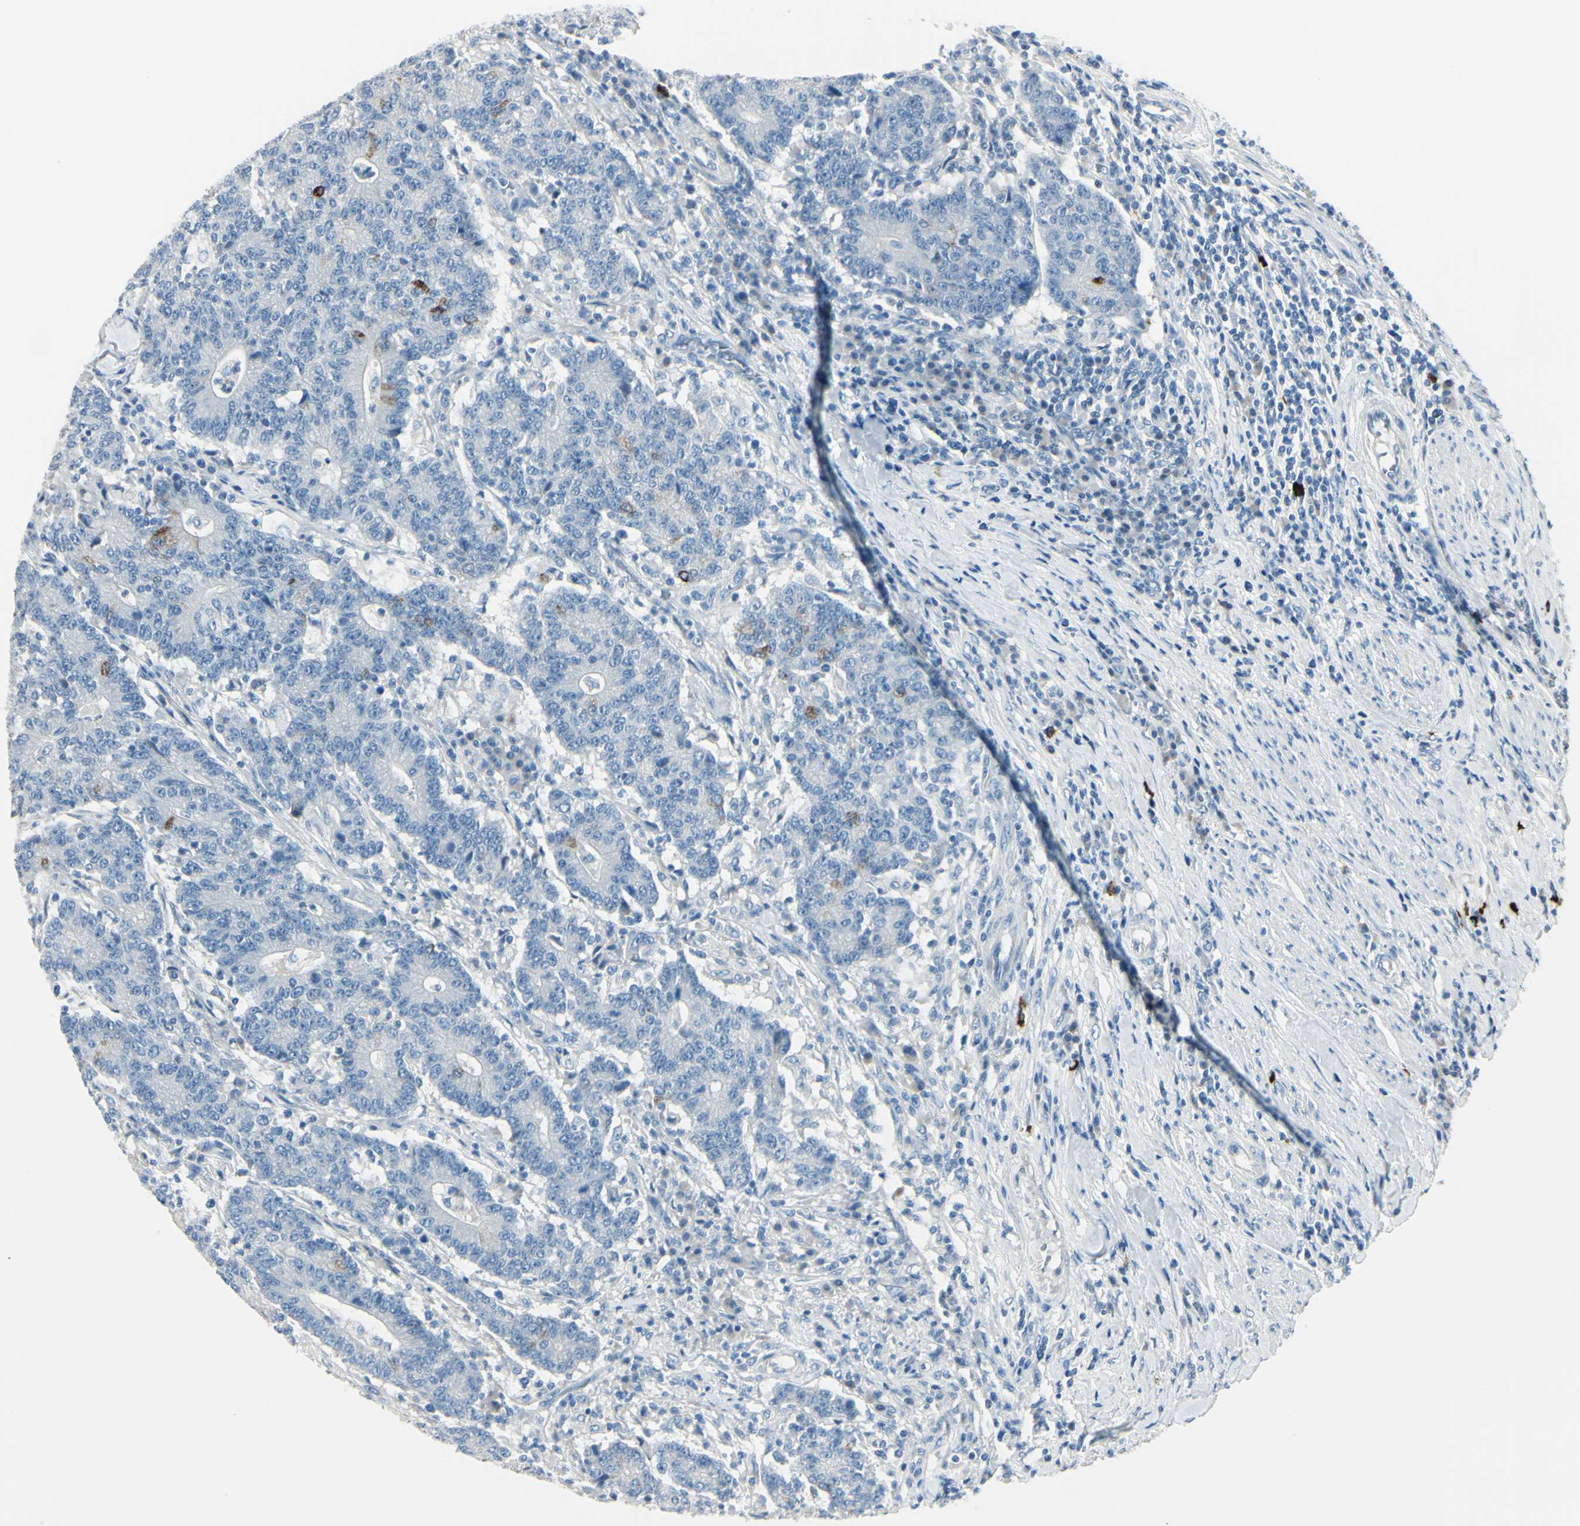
{"staining": {"intensity": "strong", "quantity": "<25%", "location": "cytoplasmic/membranous"}, "tissue": "colorectal cancer", "cell_type": "Tumor cells", "image_type": "cancer", "snomed": [{"axis": "morphology", "description": "Normal tissue, NOS"}, {"axis": "morphology", "description": "Adenocarcinoma, NOS"}, {"axis": "topography", "description": "Colon"}], "caption": "The immunohistochemical stain labels strong cytoplasmic/membranous staining in tumor cells of colorectal adenocarcinoma tissue.", "gene": "DLG4", "patient": {"sex": "female", "age": 75}}